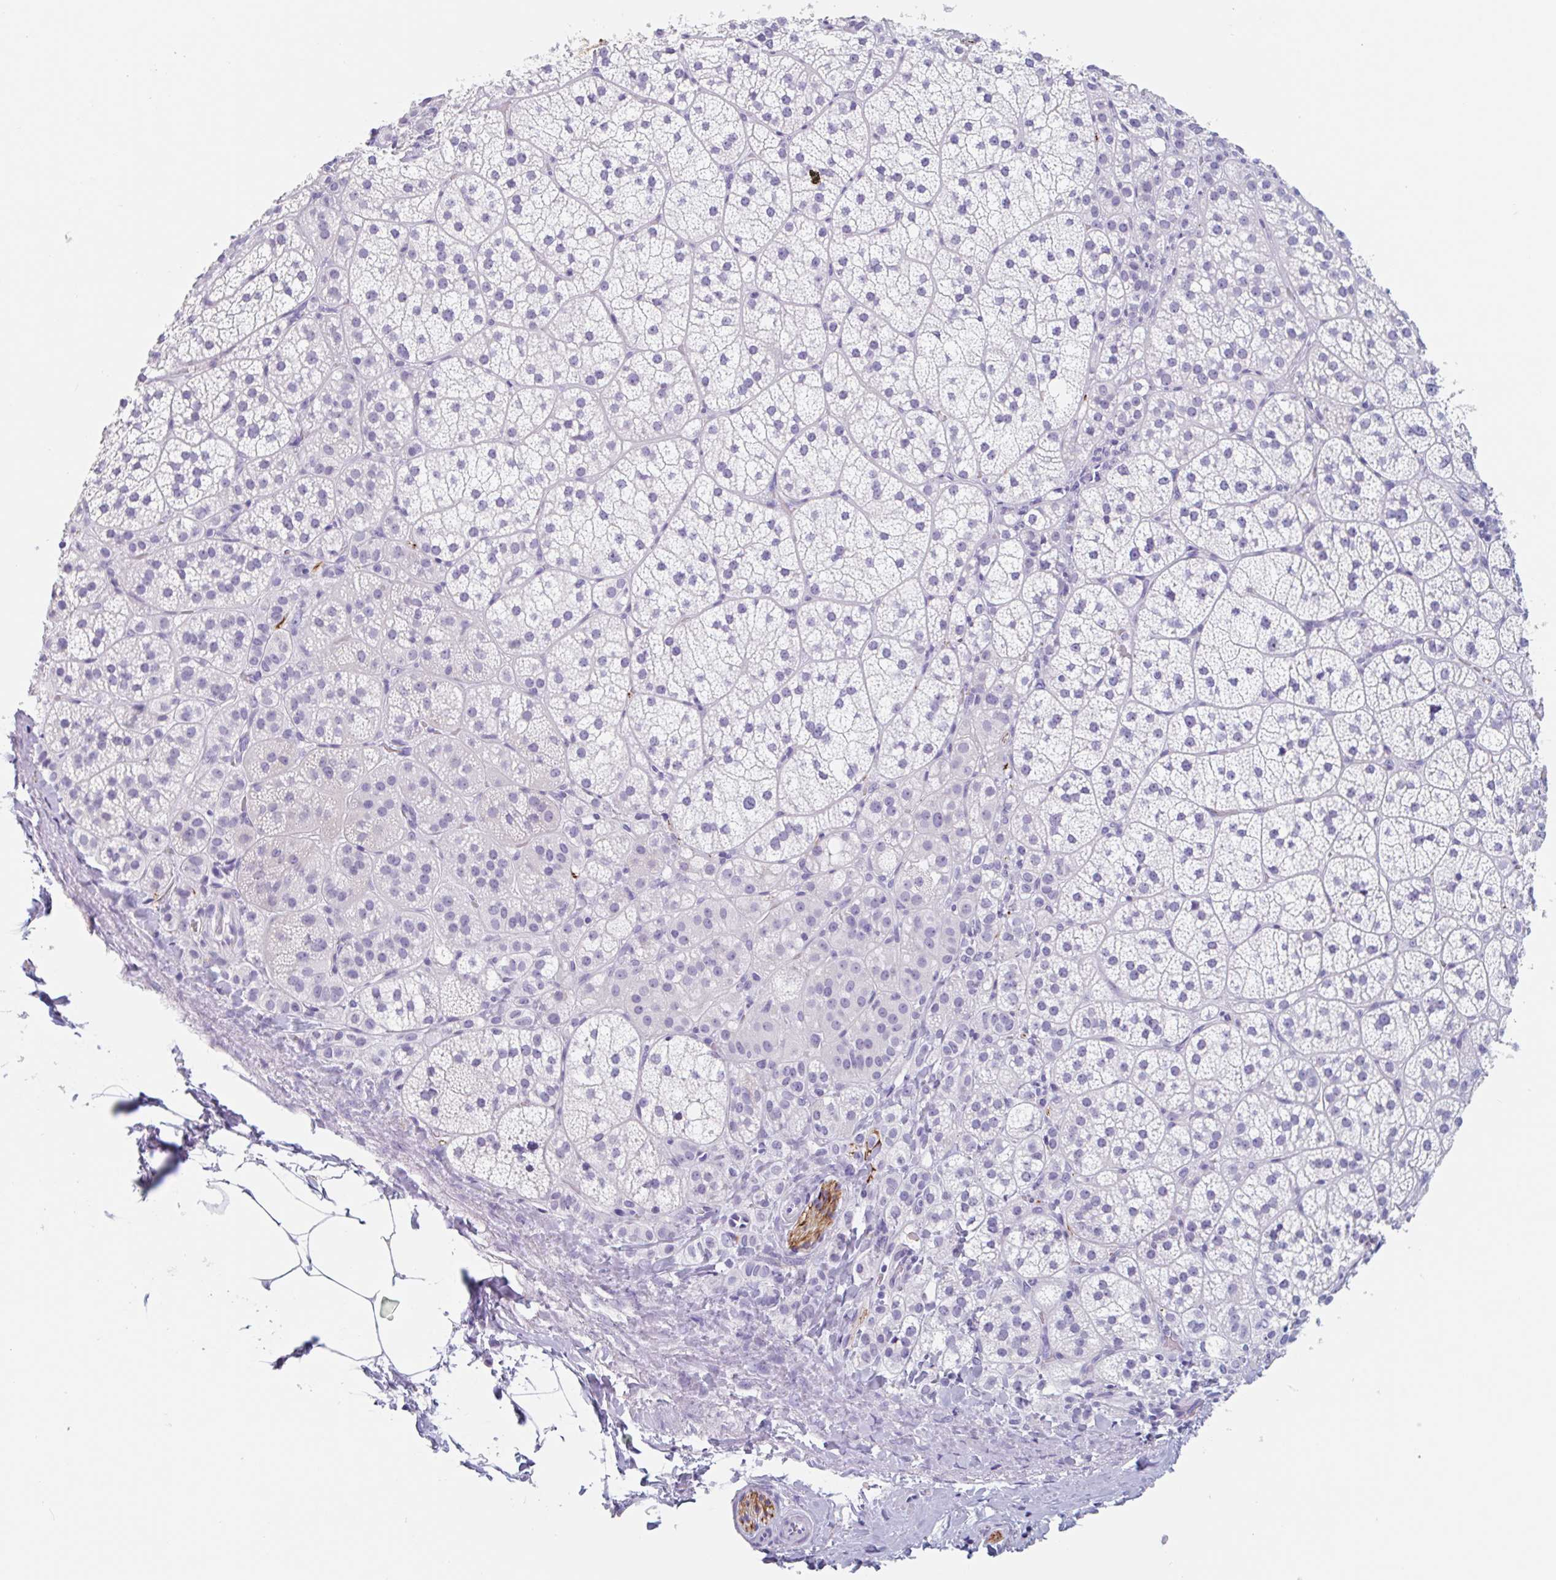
{"staining": {"intensity": "strong", "quantity": "<25%", "location": "cytoplasmic/membranous"}, "tissue": "adrenal gland", "cell_type": "Glandular cells", "image_type": "normal", "snomed": [{"axis": "morphology", "description": "Normal tissue, NOS"}, {"axis": "topography", "description": "Adrenal gland"}], "caption": "IHC of normal adrenal gland displays medium levels of strong cytoplasmic/membranous staining in about <25% of glandular cells.", "gene": "EMC4", "patient": {"sex": "female", "age": 60}}